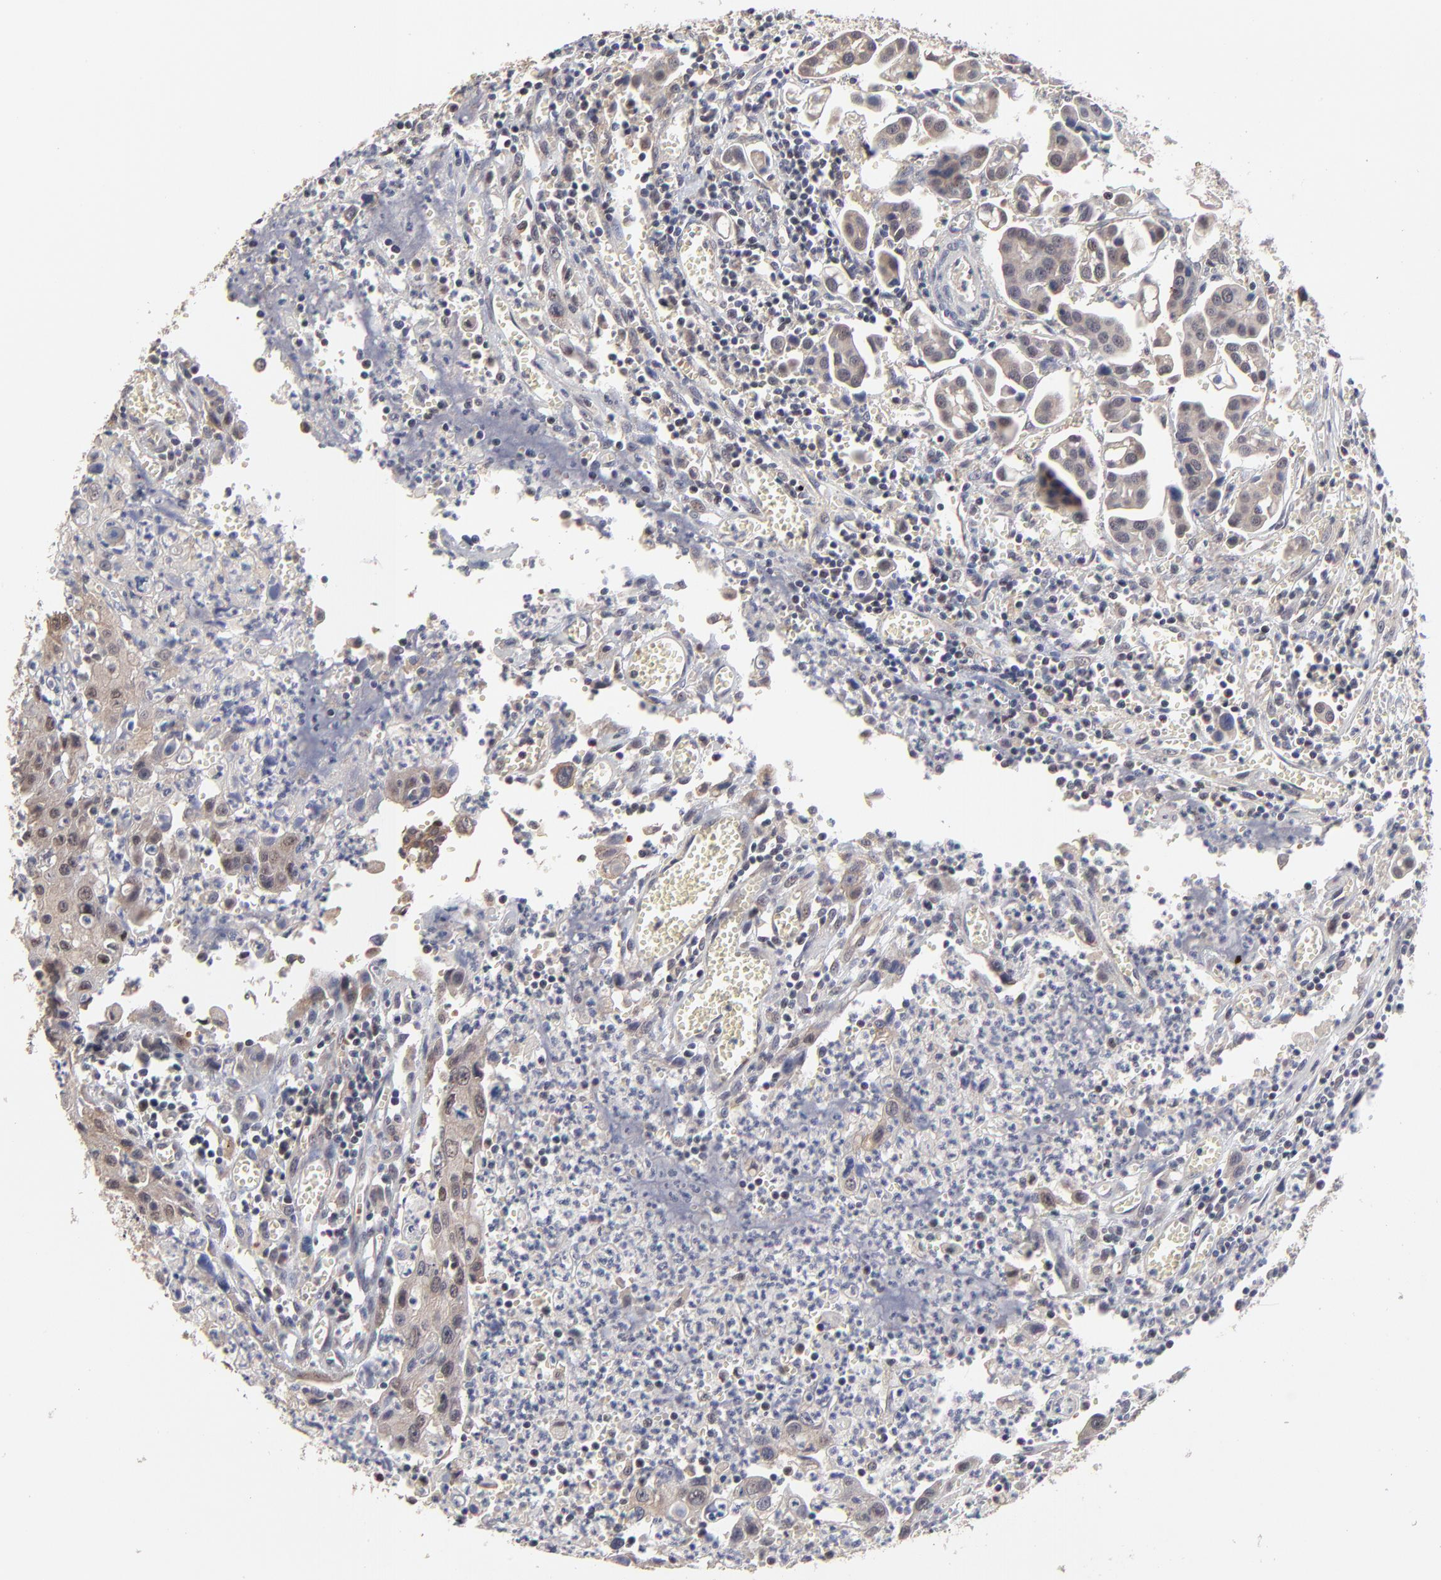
{"staining": {"intensity": "moderate", "quantity": ">75%", "location": "cytoplasmic/membranous"}, "tissue": "urothelial cancer", "cell_type": "Tumor cells", "image_type": "cancer", "snomed": [{"axis": "morphology", "description": "Urothelial carcinoma, High grade"}, {"axis": "topography", "description": "Urinary bladder"}], "caption": "A brown stain labels moderate cytoplasmic/membranous staining of a protein in human urothelial cancer tumor cells.", "gene": "FRMD8", "patient": {"sex": "male", "age": 66}}